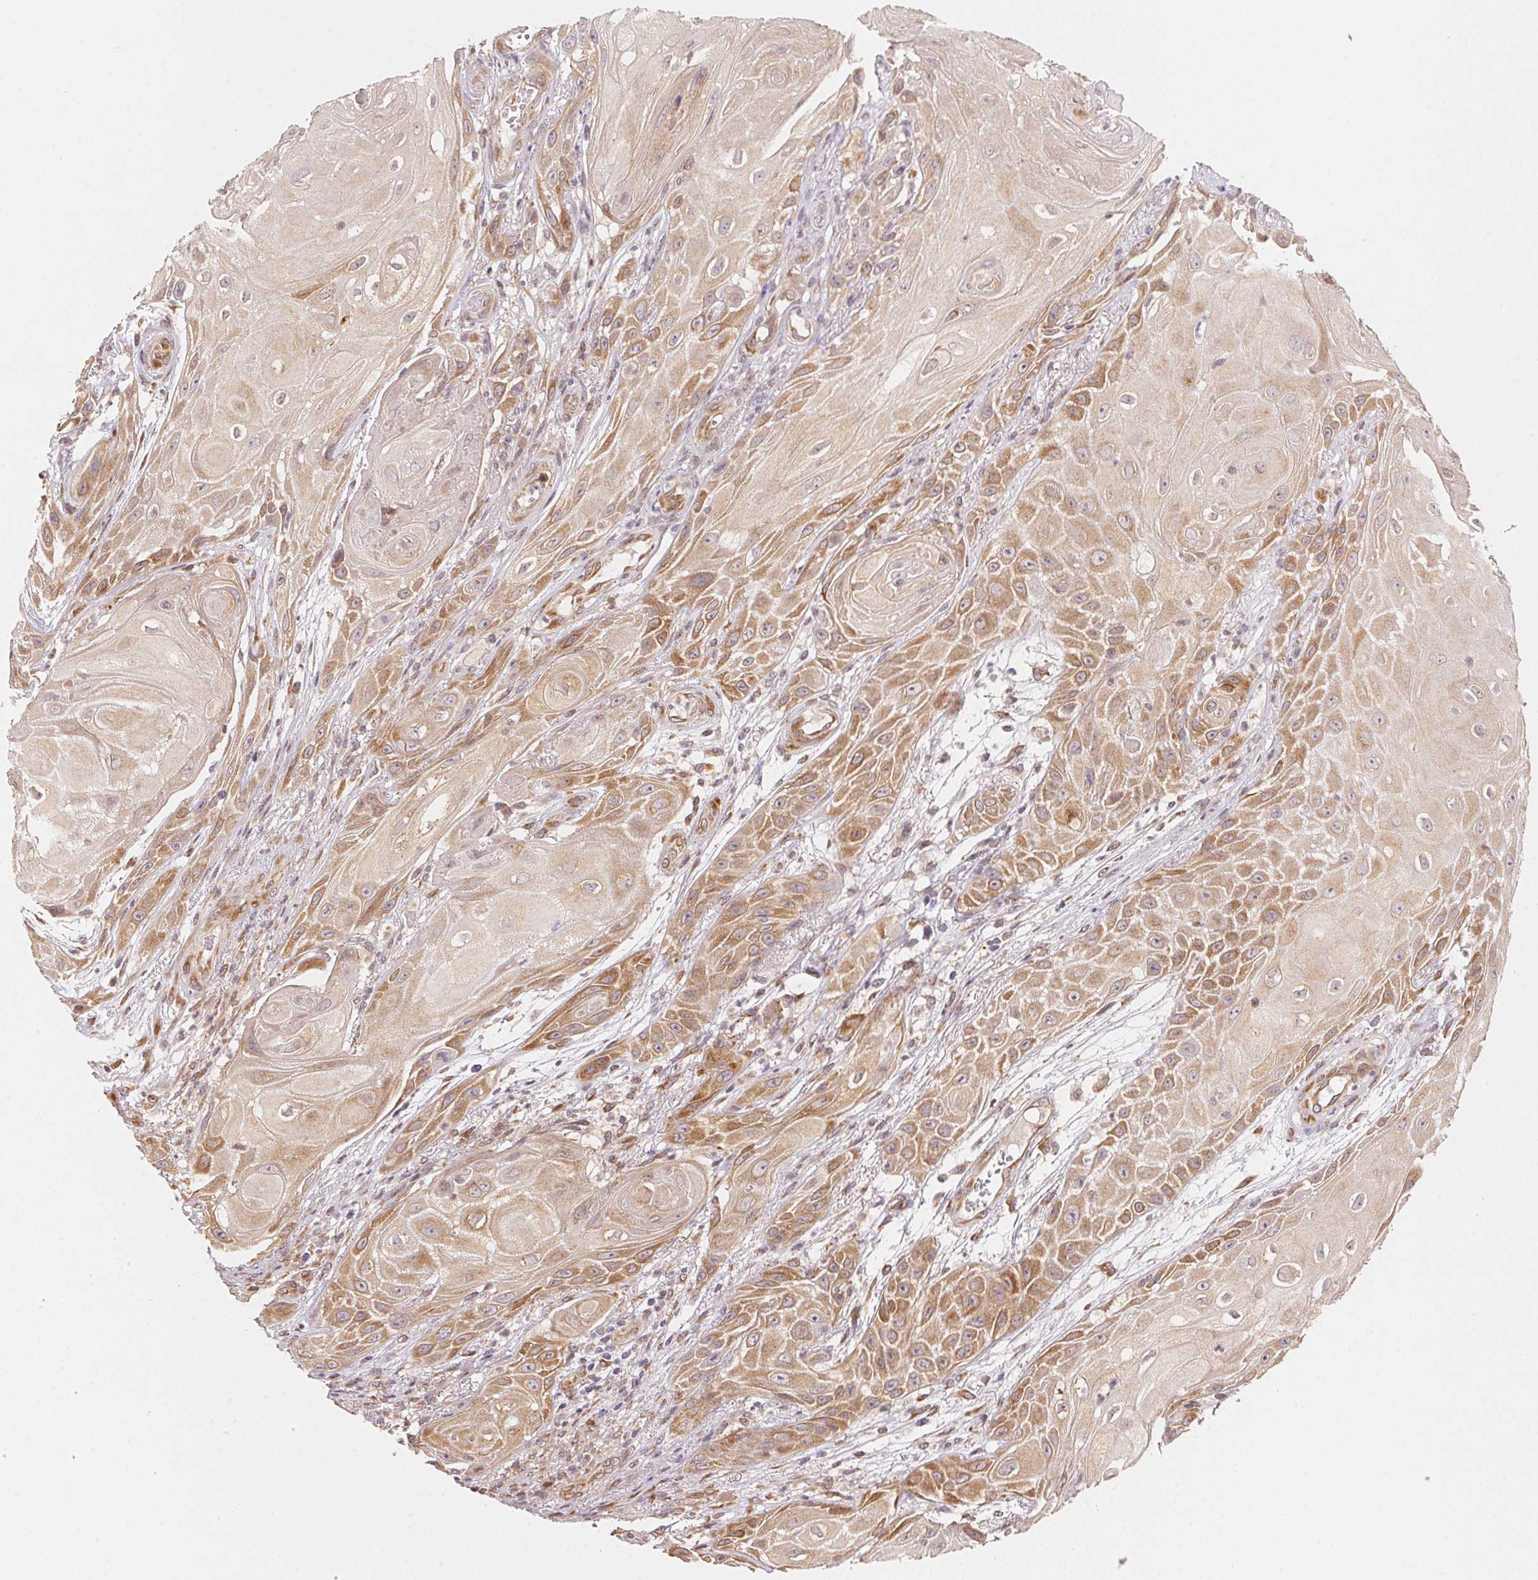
{"staining": {"intensity": "moderate", "quantity": "25%-75%", "location": "cytoplasmic/membranous"}, "tissue": "skin cancer", "cell_type": "Tumor cells", "image_type": "cancer", "snomed": [{"axis": "morphology", "description": "Squamous cell carcinoma, NOS"}, {"axis": "topography", "description": "Skin"}], "caption": "Tumor cells reveal medium levels of moderate cytoplasmic/membranous staining in approximately 25%-75% of cells in human skin cancer (squamous cell carcinoma).", "gene": "EI24", "patient": {"sex": "male", "age": 62}}